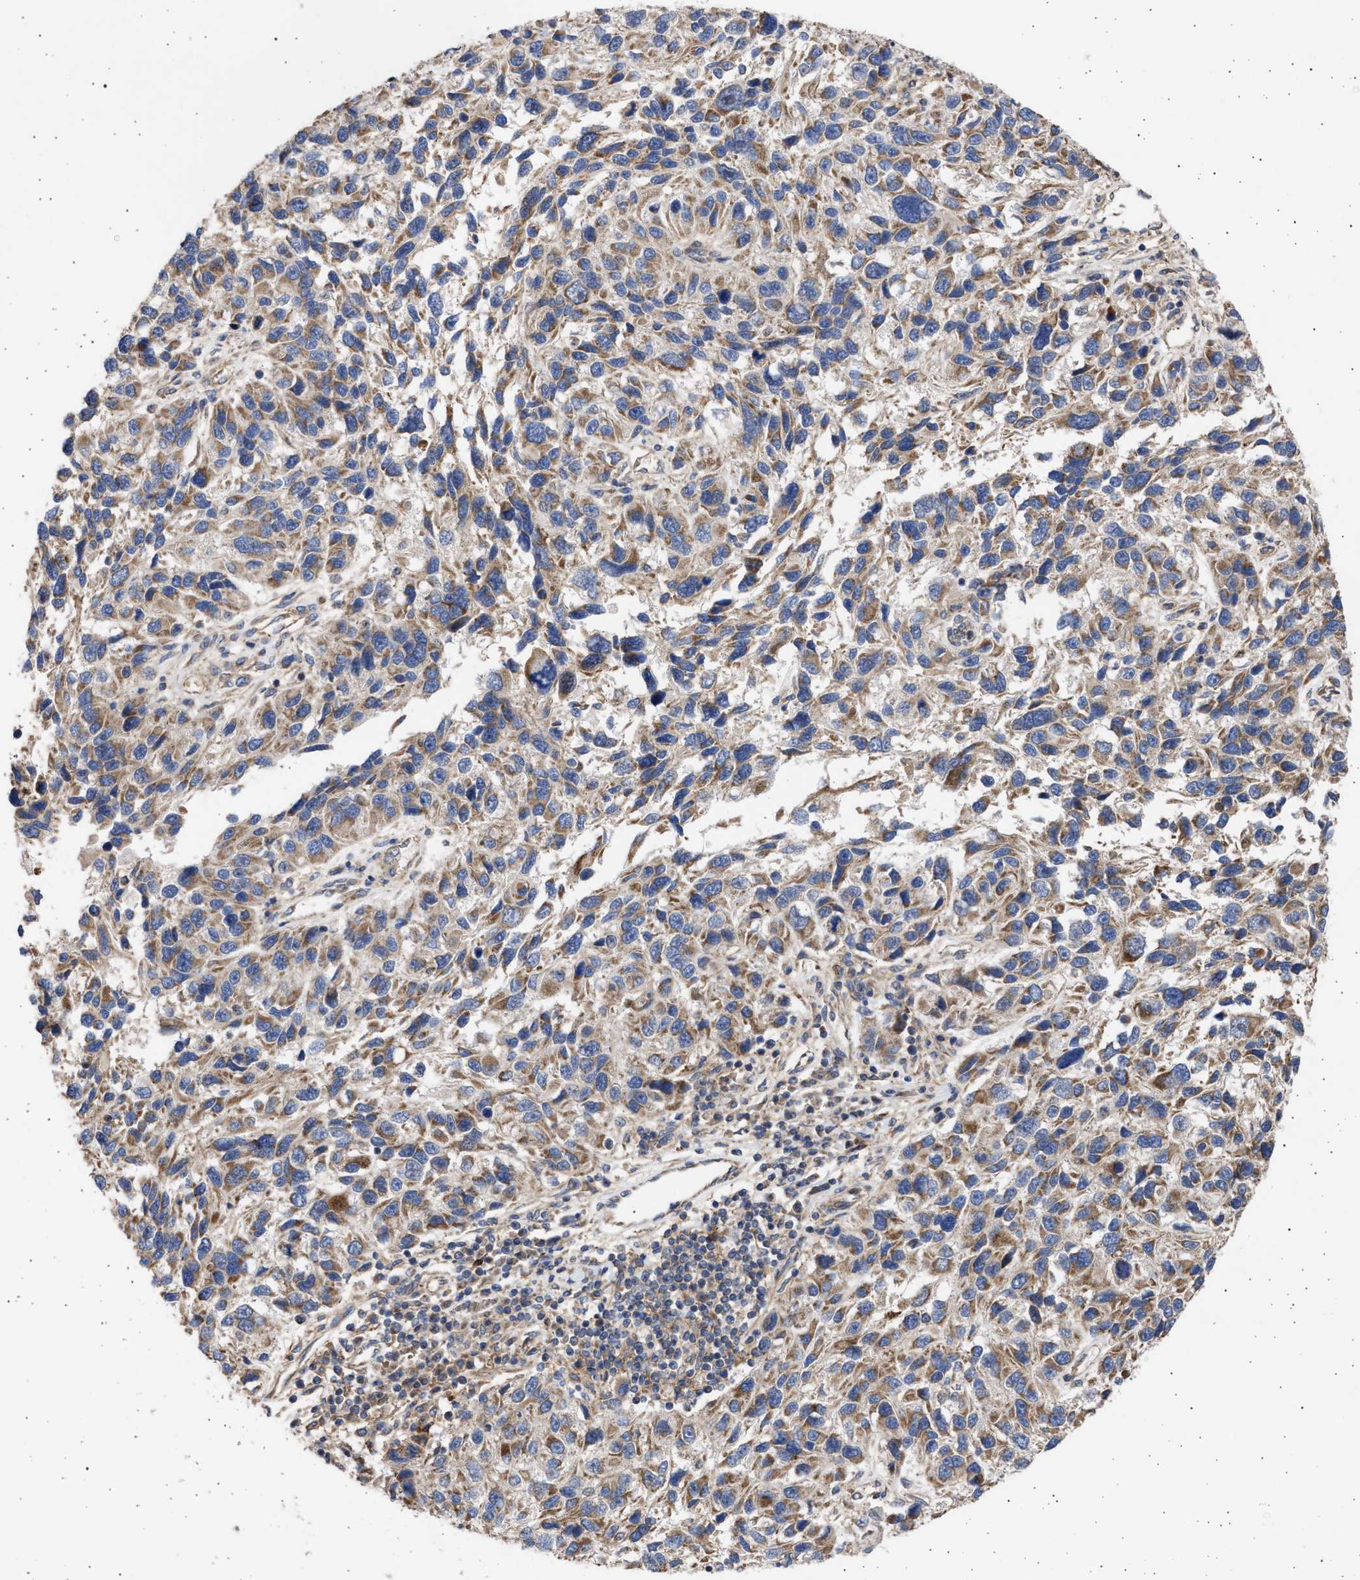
{"staining": {"intensity": "strong", "quantity": "25%-75%", "location": "cytoplasmic/membranous"}, "tissue": "melanoma", "cell_type": "Tumor cells", "image_type": "cancer", "snomed": [{"axis": "morphology", "description": "Malignant melanoma, NOS"}, {"axis": "topography", "description": "Skin"}], "caption": "The image demonstrates a brown stain indicating the presence of a protein in the cytoplasmic/membranous of tumor cells in malignant melanoma.", "gene": "TTC19", "patient": {"sex": "male", "age": 53}}